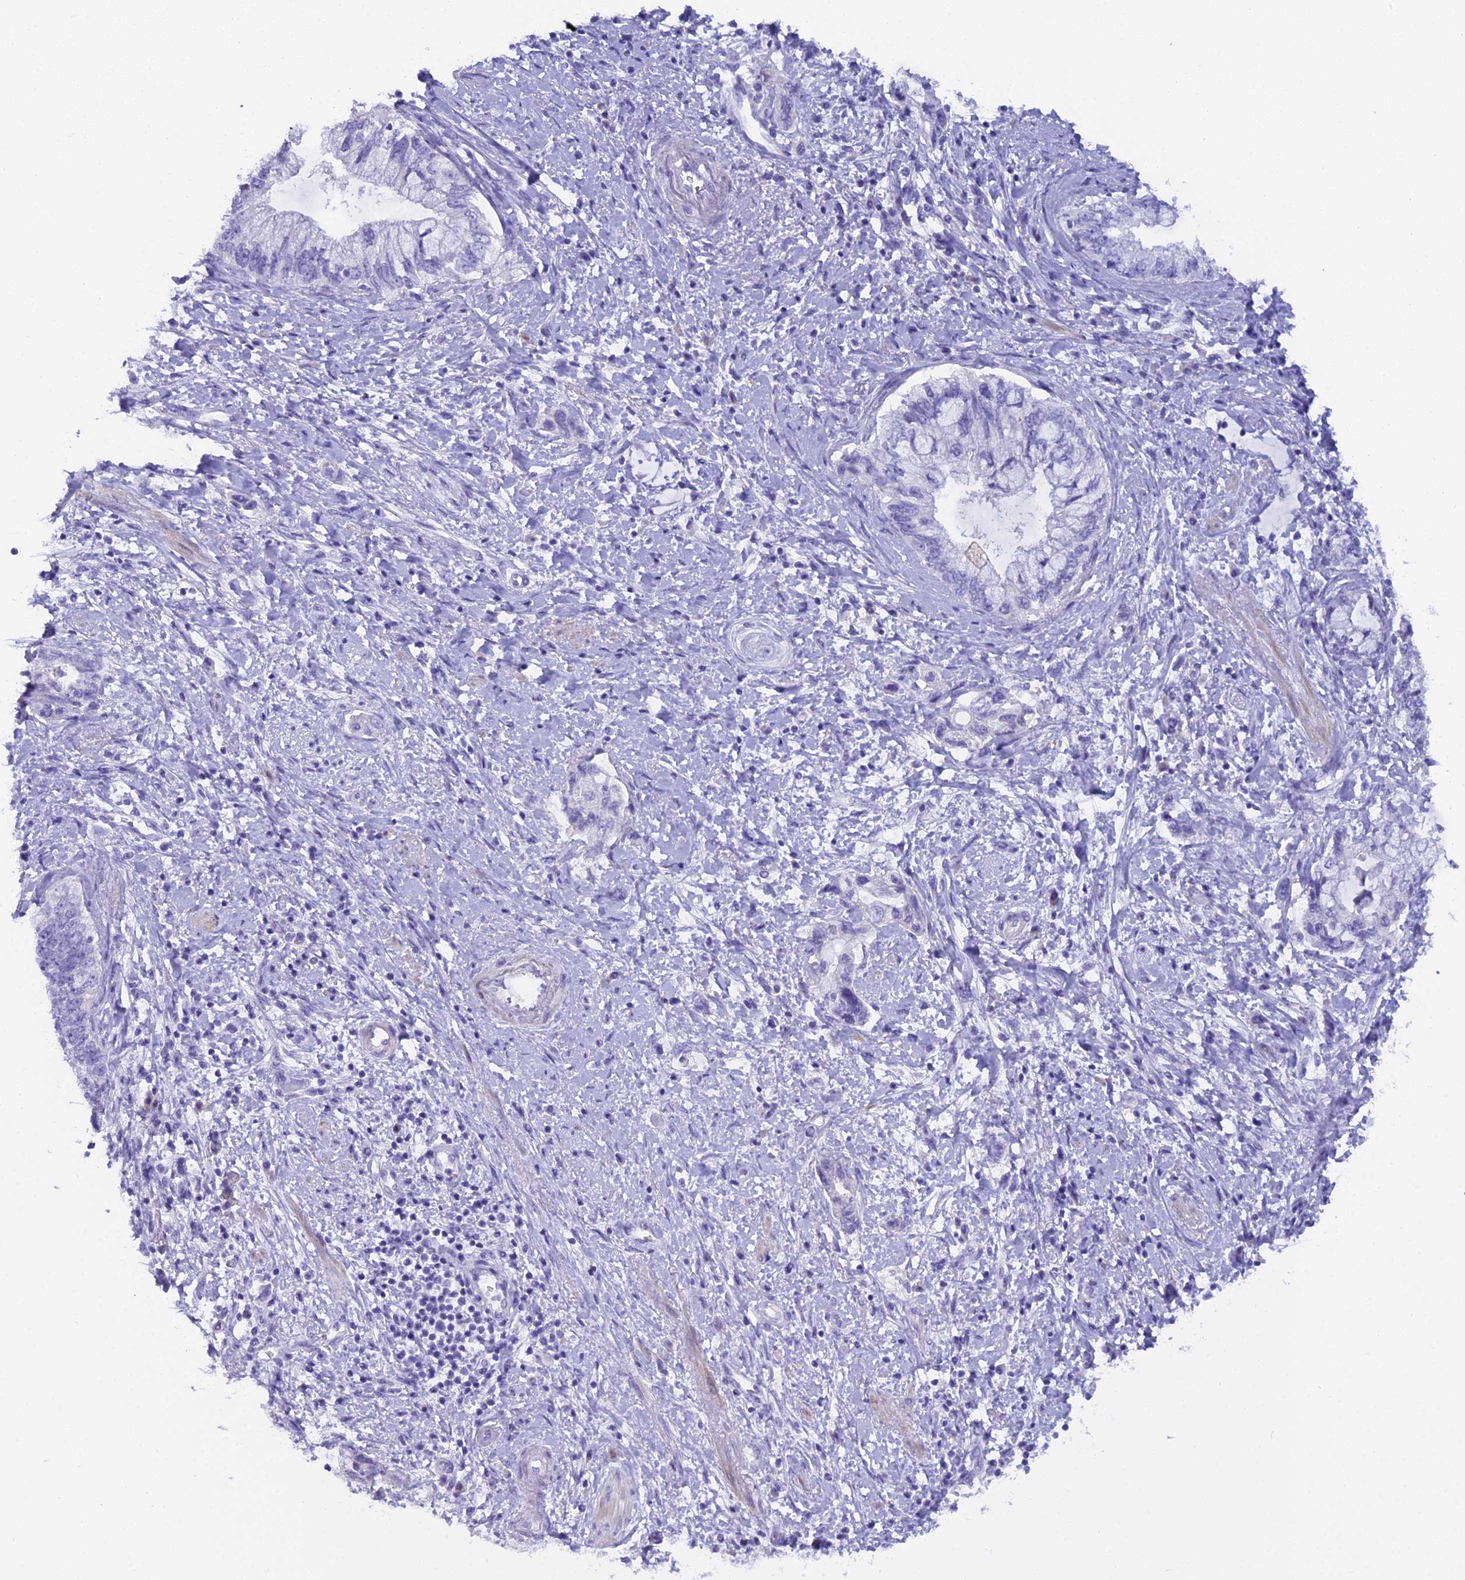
{"staining": {"intensity": "negative", "quantity": "none", "location": "none"}, "tissue": "pancreatic cancer", "cell_type": "Tumor cells", "image_type": "cancer", "snomed": [{"axis": "morphology", "description": "Adenocarcinoma, NOS"}, {"axis": "topography", "description": "Pancreas"}], "caption": "This is a histopathology image of IHC staining of pancreatic cancer (adenocarcinoma), which shows no staining in tumor cells.", "gene": "UNC80", "patient": {"sex": "female", "age": 73}}